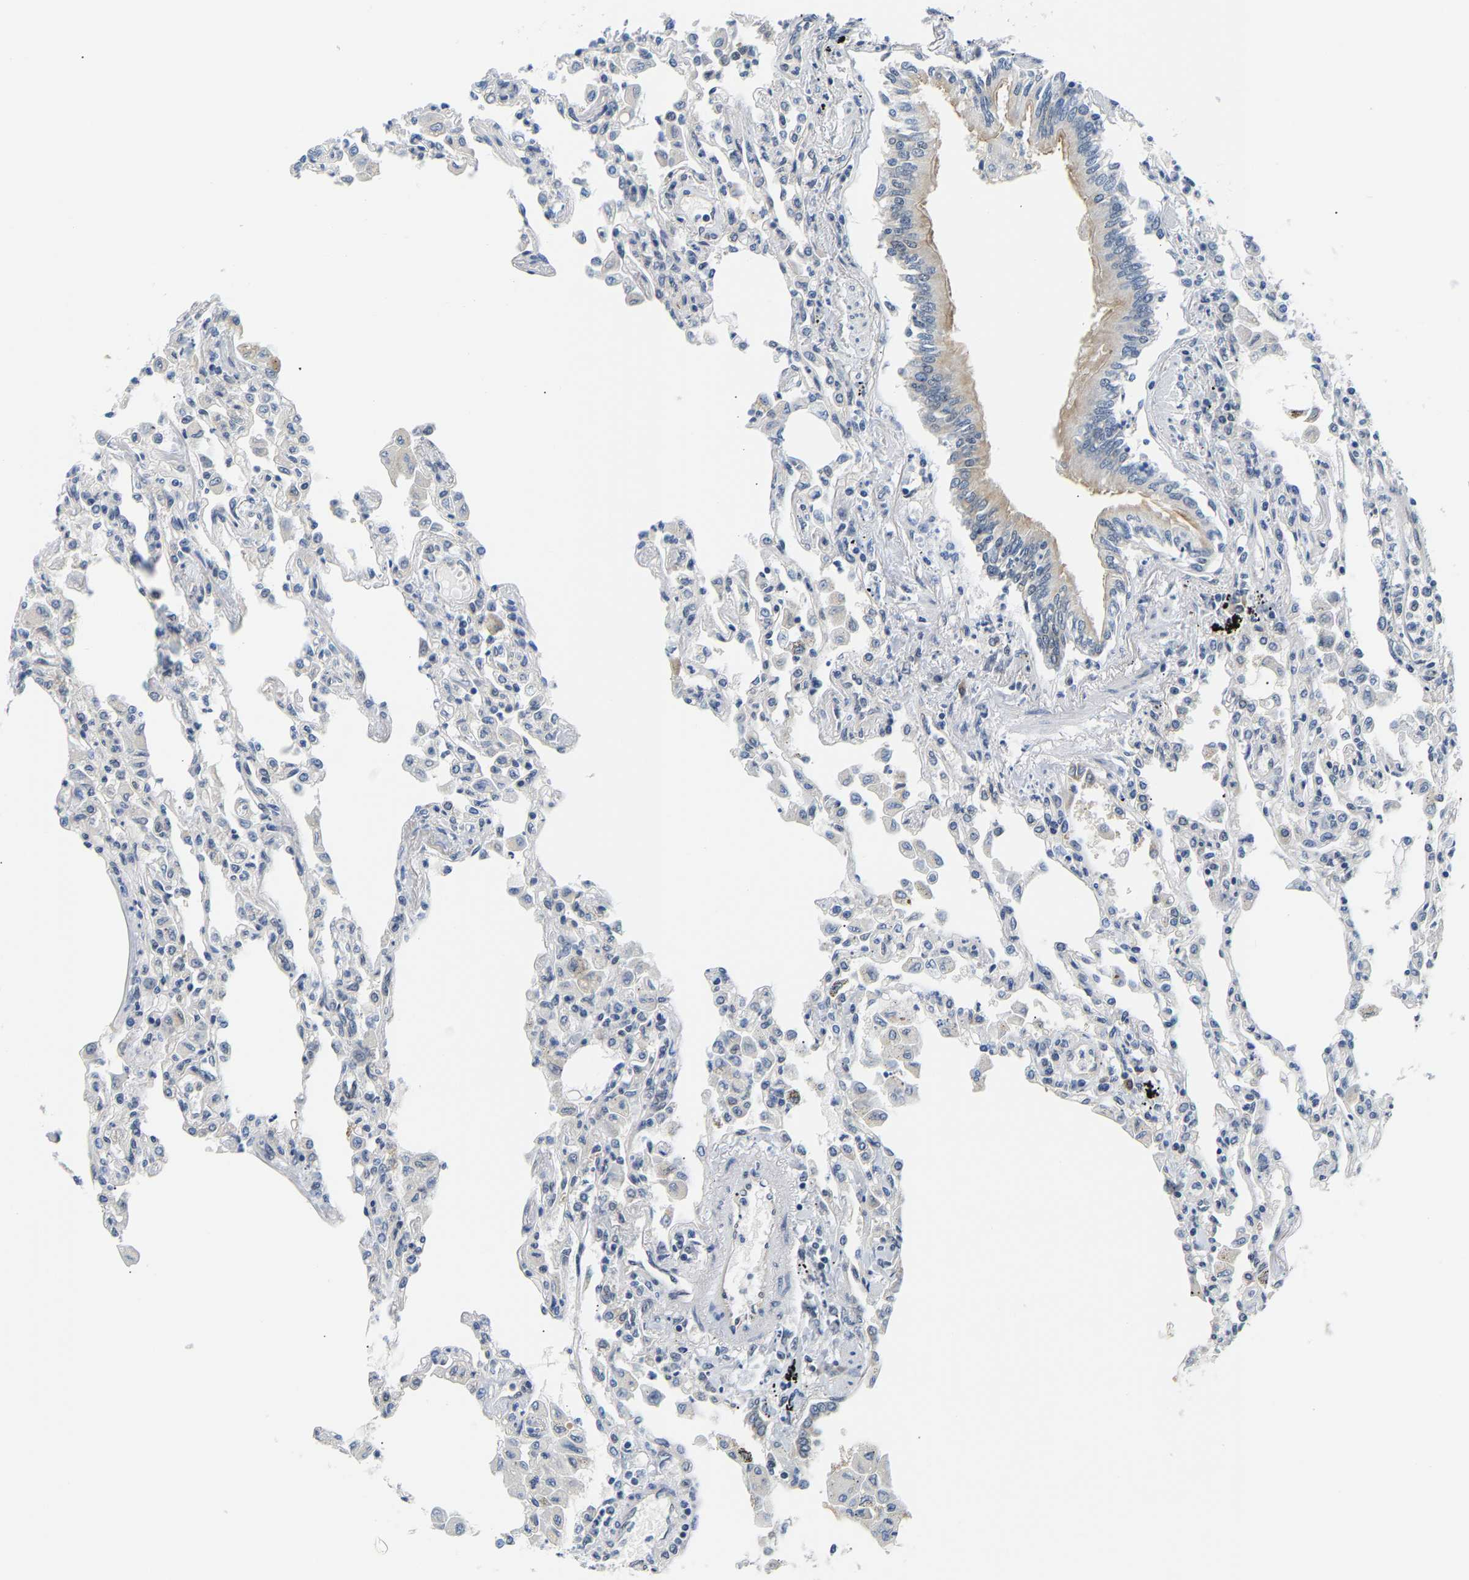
{"staining": {"intensity": "weak", "quantity": "25%-75%", "location": "cytoplasmic/membranous"}, "tissue": "lung", "cell_type": "Alveolar cells", "image_type": "normal", "snomed": [{"axis": "morphology", "description": "Normal tissue, NOS"}, {"axis": "topography", "description": "Bronchus"}, {"axis": "topography", "description": "Lung"}], "caption": "IHC (DAB) staining of normal lung exhibits weak cytoplasmic/membranous protein expression in approximately 25%-75% of alveolar cells.", "gene": "ARHGEF12", "patient": {"sex": "female", "age": 49}}